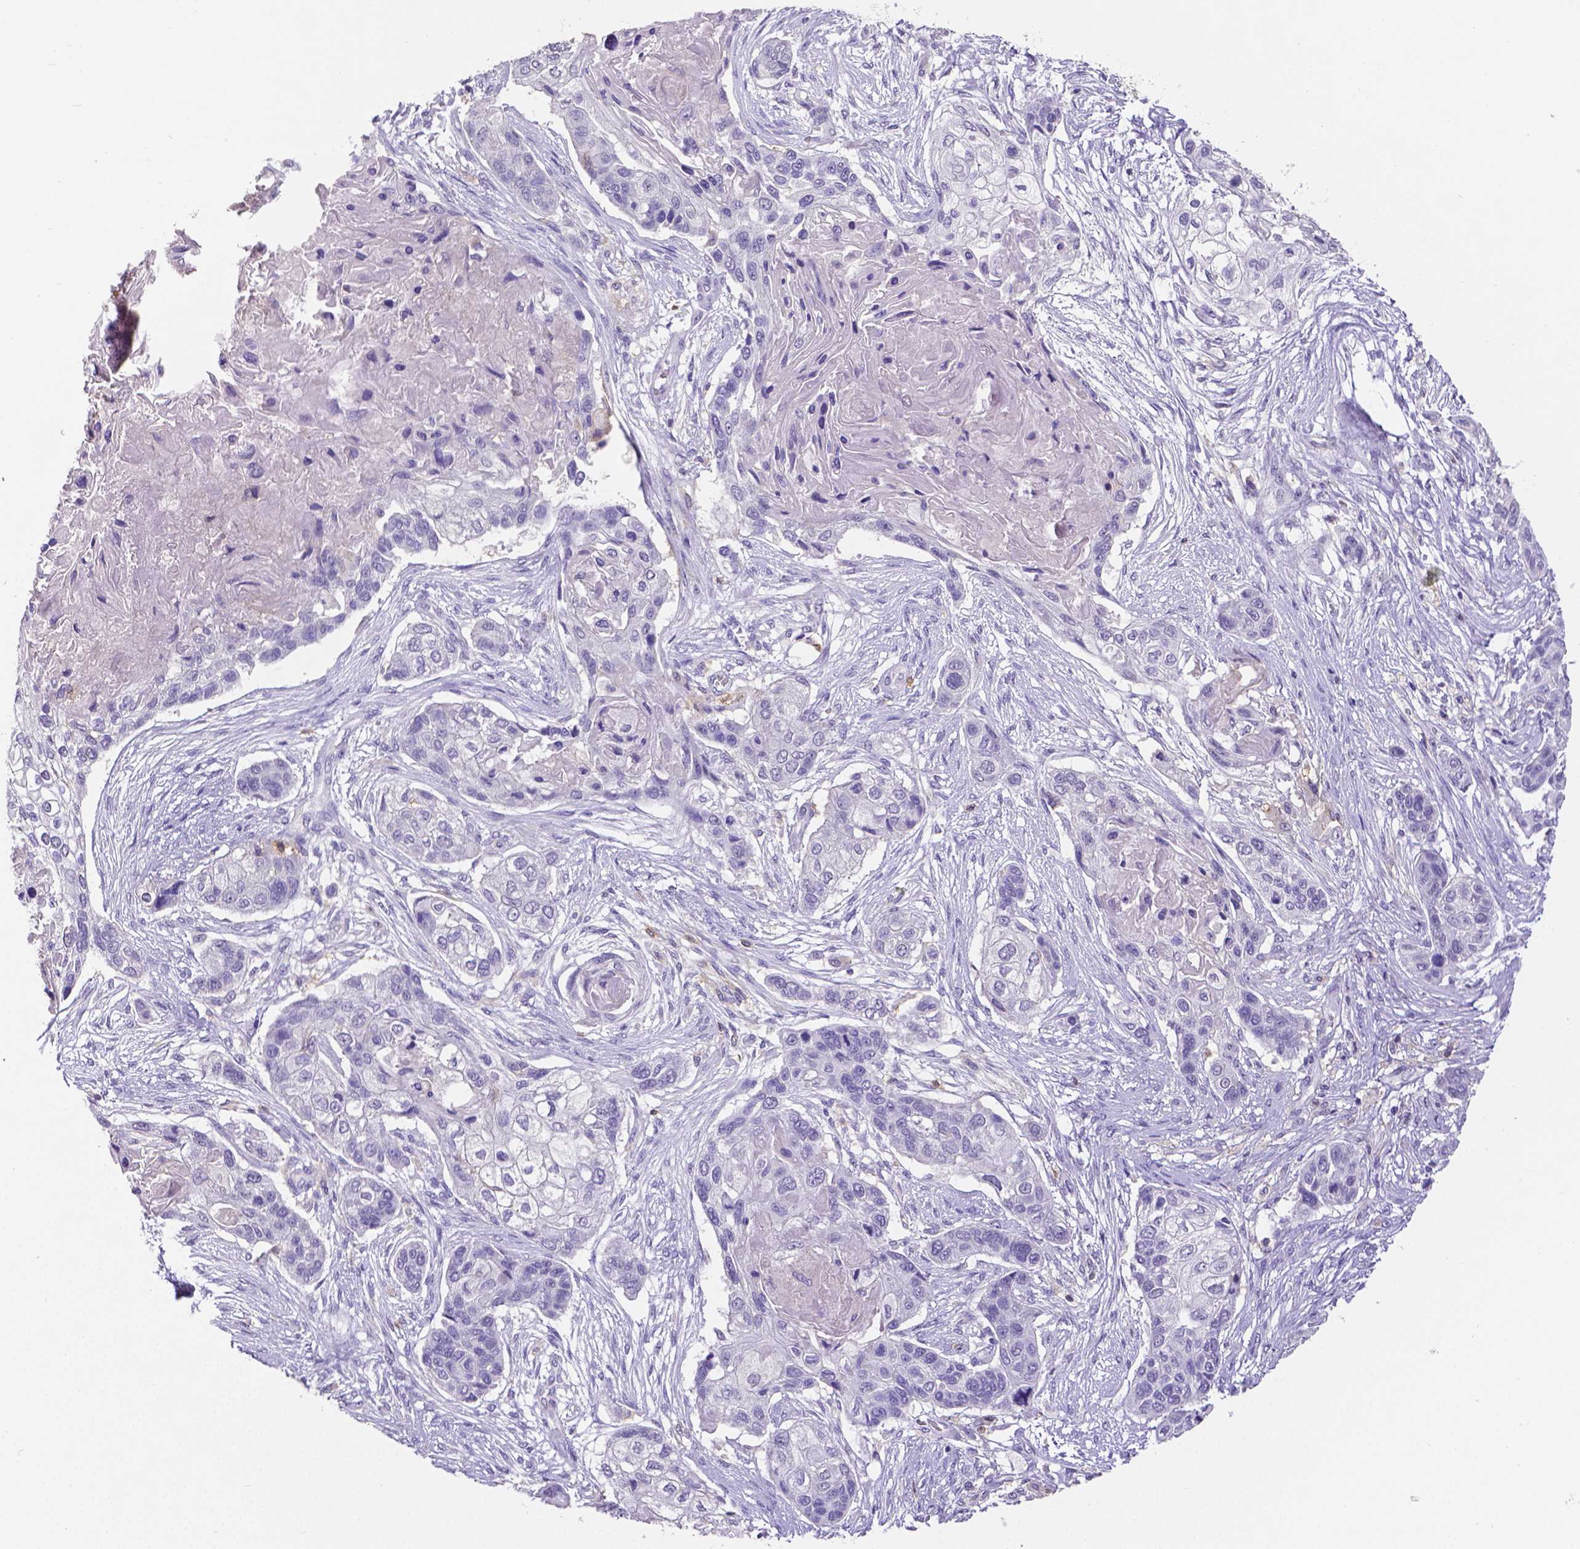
{"staining": {"intensity": "negative", "quantity": "none", "location": "none"}, "tissue": "lung cancer", "cell_type": "Tumor cells", "image_type": "cancer", "snomed": [{"axis": "morphology", "description": "Squamous cell carcinoma, NOS"}, {"axis": "topography", "description": "Lung"}], "caption": "Tumor cells are negative for brown protein staining in lung cancer (squamous cell carcinoma).", "gene": "CD4", "patient": {"sex": "male", "age": 69}}